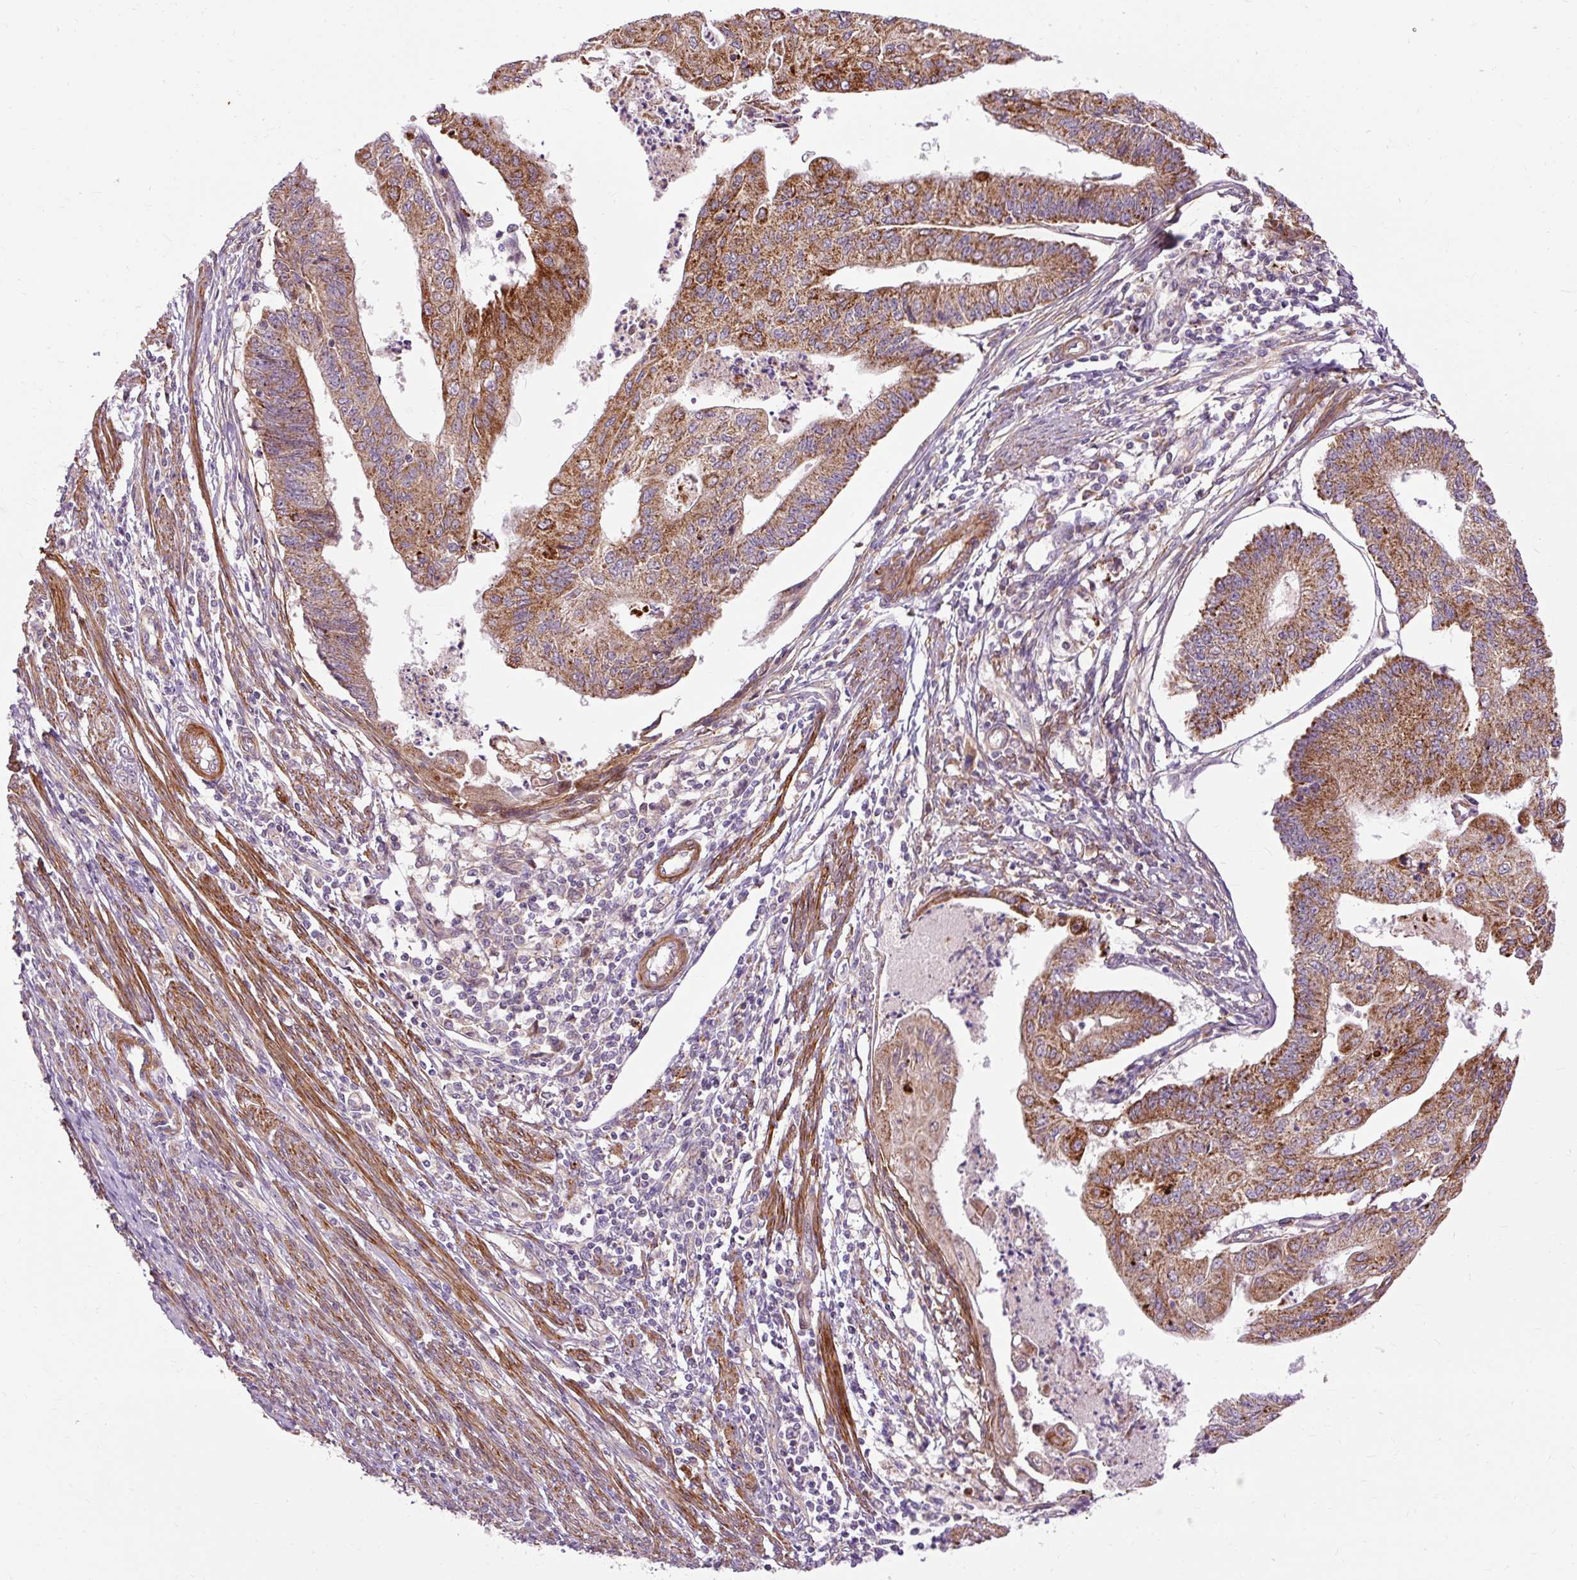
{"staining": {"intensity": "strong", "quantity": ">75%", "location": "cytoplasmic/membranous"}, "tissue": "endometrial cancer", "cell_type": "Tumor cells", "image_type": "cancer", "snomed": [{"axis": "morphology", "description": "Adenocarcinoma, NOS"}, {"axis": "topography", "description": "Endometrium"}], "caption": "Strong cytoplasmic/membranous protein positivity is identified in about >75% of tumor cells in adenocarcinoma (endometrial). (DAB IHC with brightfield microscopy, high magnification).", "gene": "RIPOR3", "patient": {"sex": "female", "age": 56}}